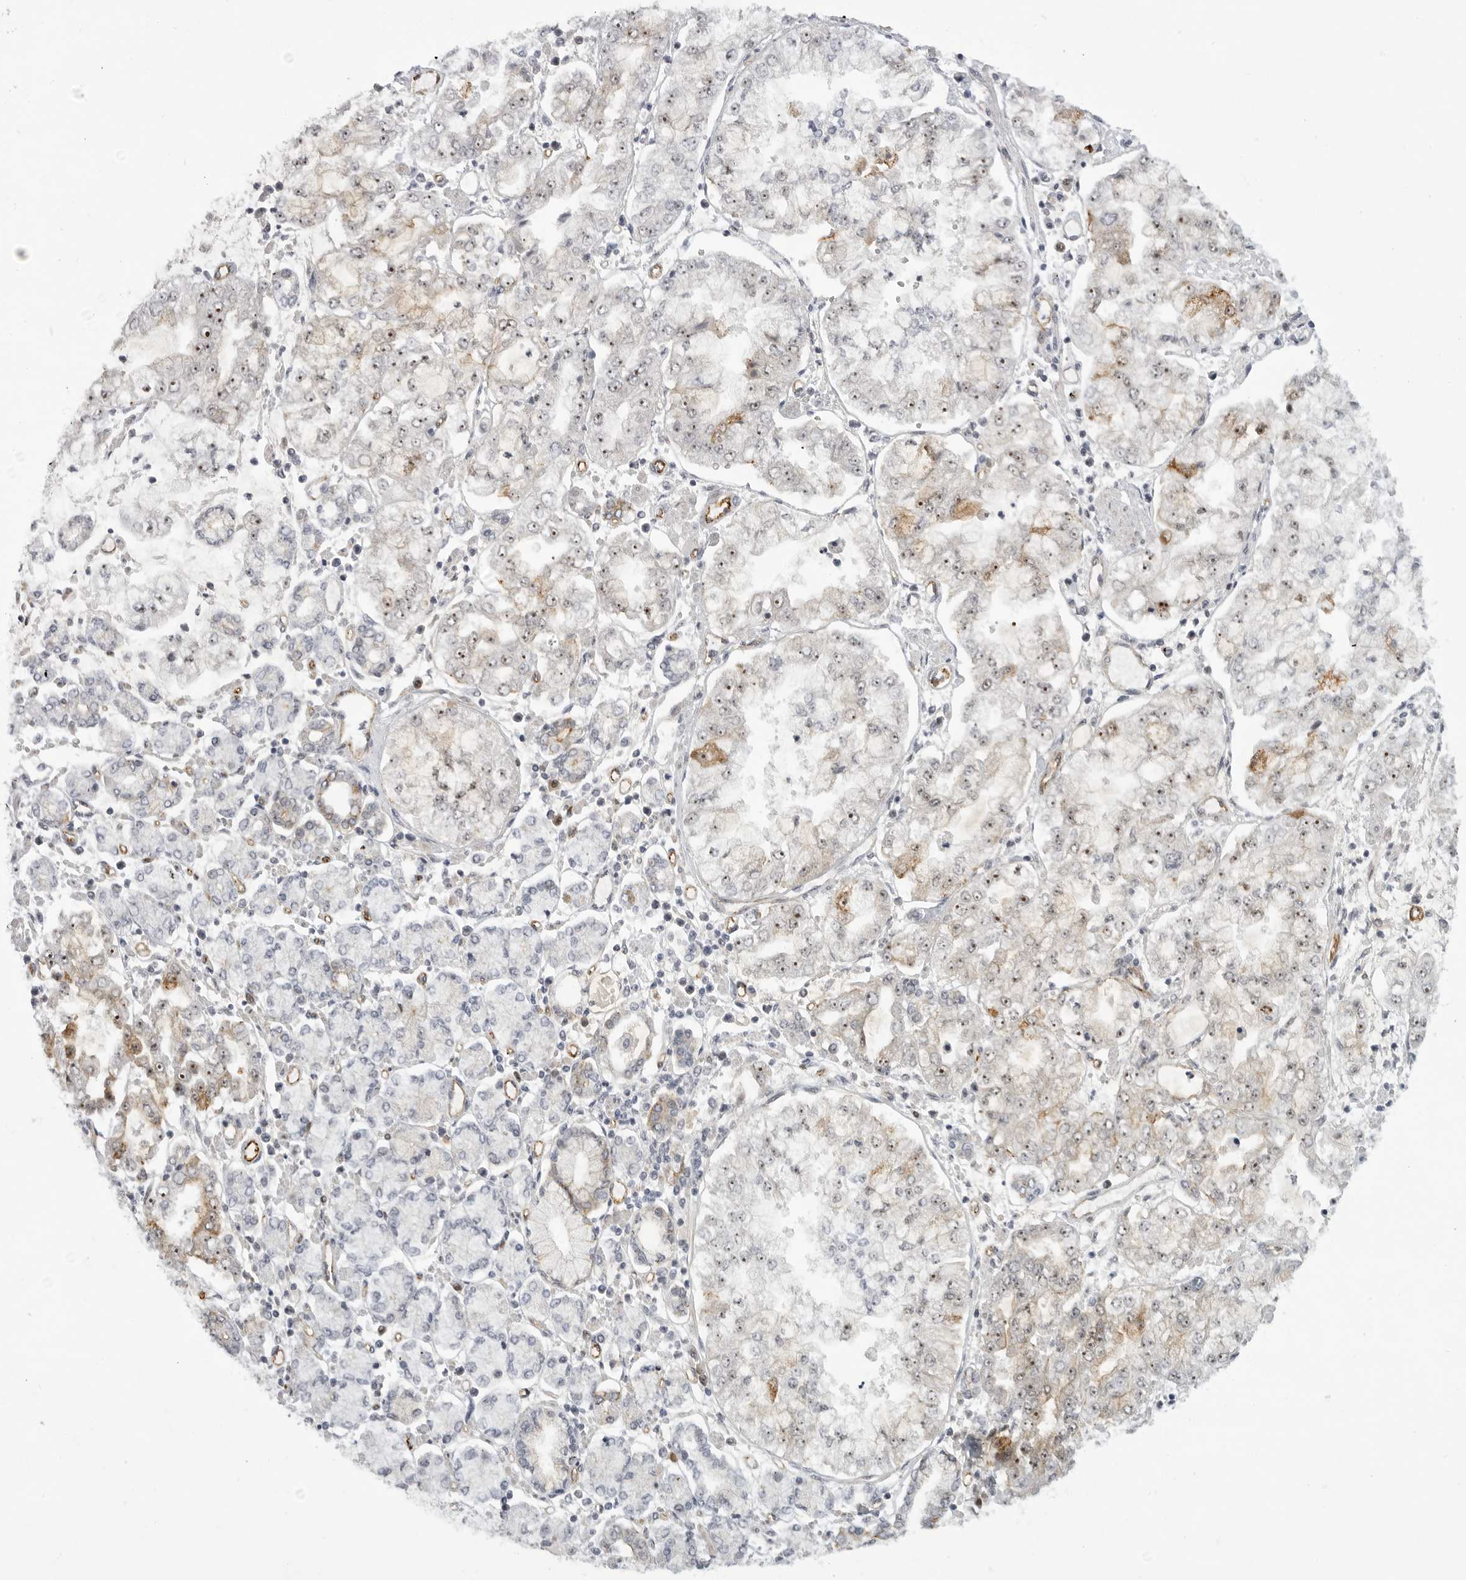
{"staining": {"intensity": "weak", "quantity": "<25%", "location": "cytoplasmic/membranous"}, "tissue": "stomach cancer", "cell_type": "Tumor cells", "image_type": "cancer", "snomed": [{"axis": "morphology", "description": "Adenocarcinoma, NOS"}, {"axis": "topography", "description": "Stomach"}], "caption": "Immunohistochemistry (IHC) micrograph of human adenocarcinoma (stomach) stained for a protein (brown), which reveals no expression in tumor cells.", "gene": "CEP295NL", "patient": {"sex": "male", "age": 76}}